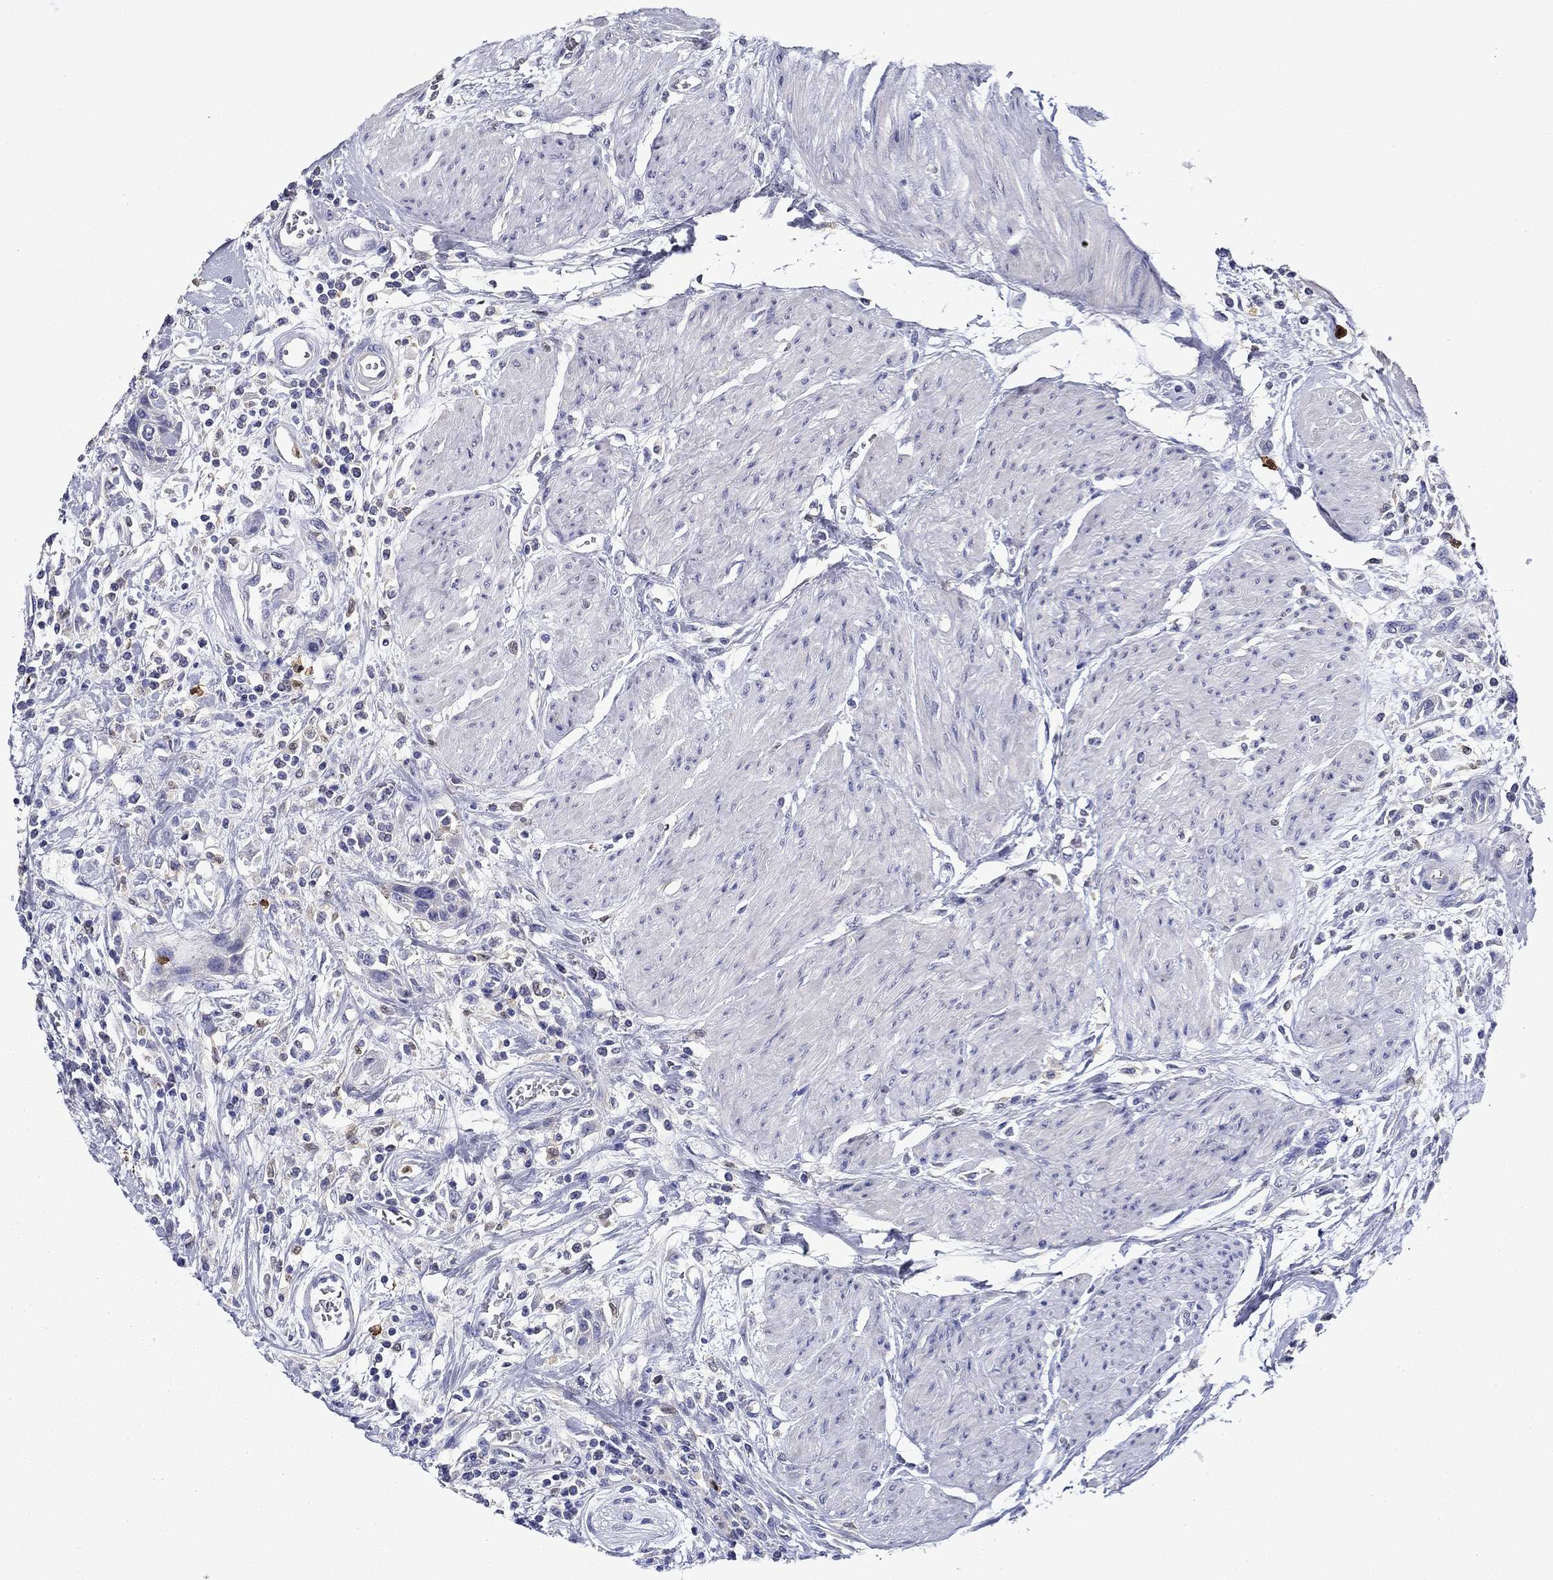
{"staining": {"intensity": "negative", "quantity": "none", "location": "none"}, "tissue": "urothelial cancer", "cell_type": "Tumor cells", "image_type": "cancer", "snomed": [{"axis": "morphology", "description": "Urothelial carcinoma, High grade"}, {"axis": "topography", "description": "Urinary bladder"}], "caption": "The histopathology image displays no staining of tumor cells in urothelial carcinoma (high-grade).", "gene": "IRF5", "patient": {"sex": "male", "age": 35}}